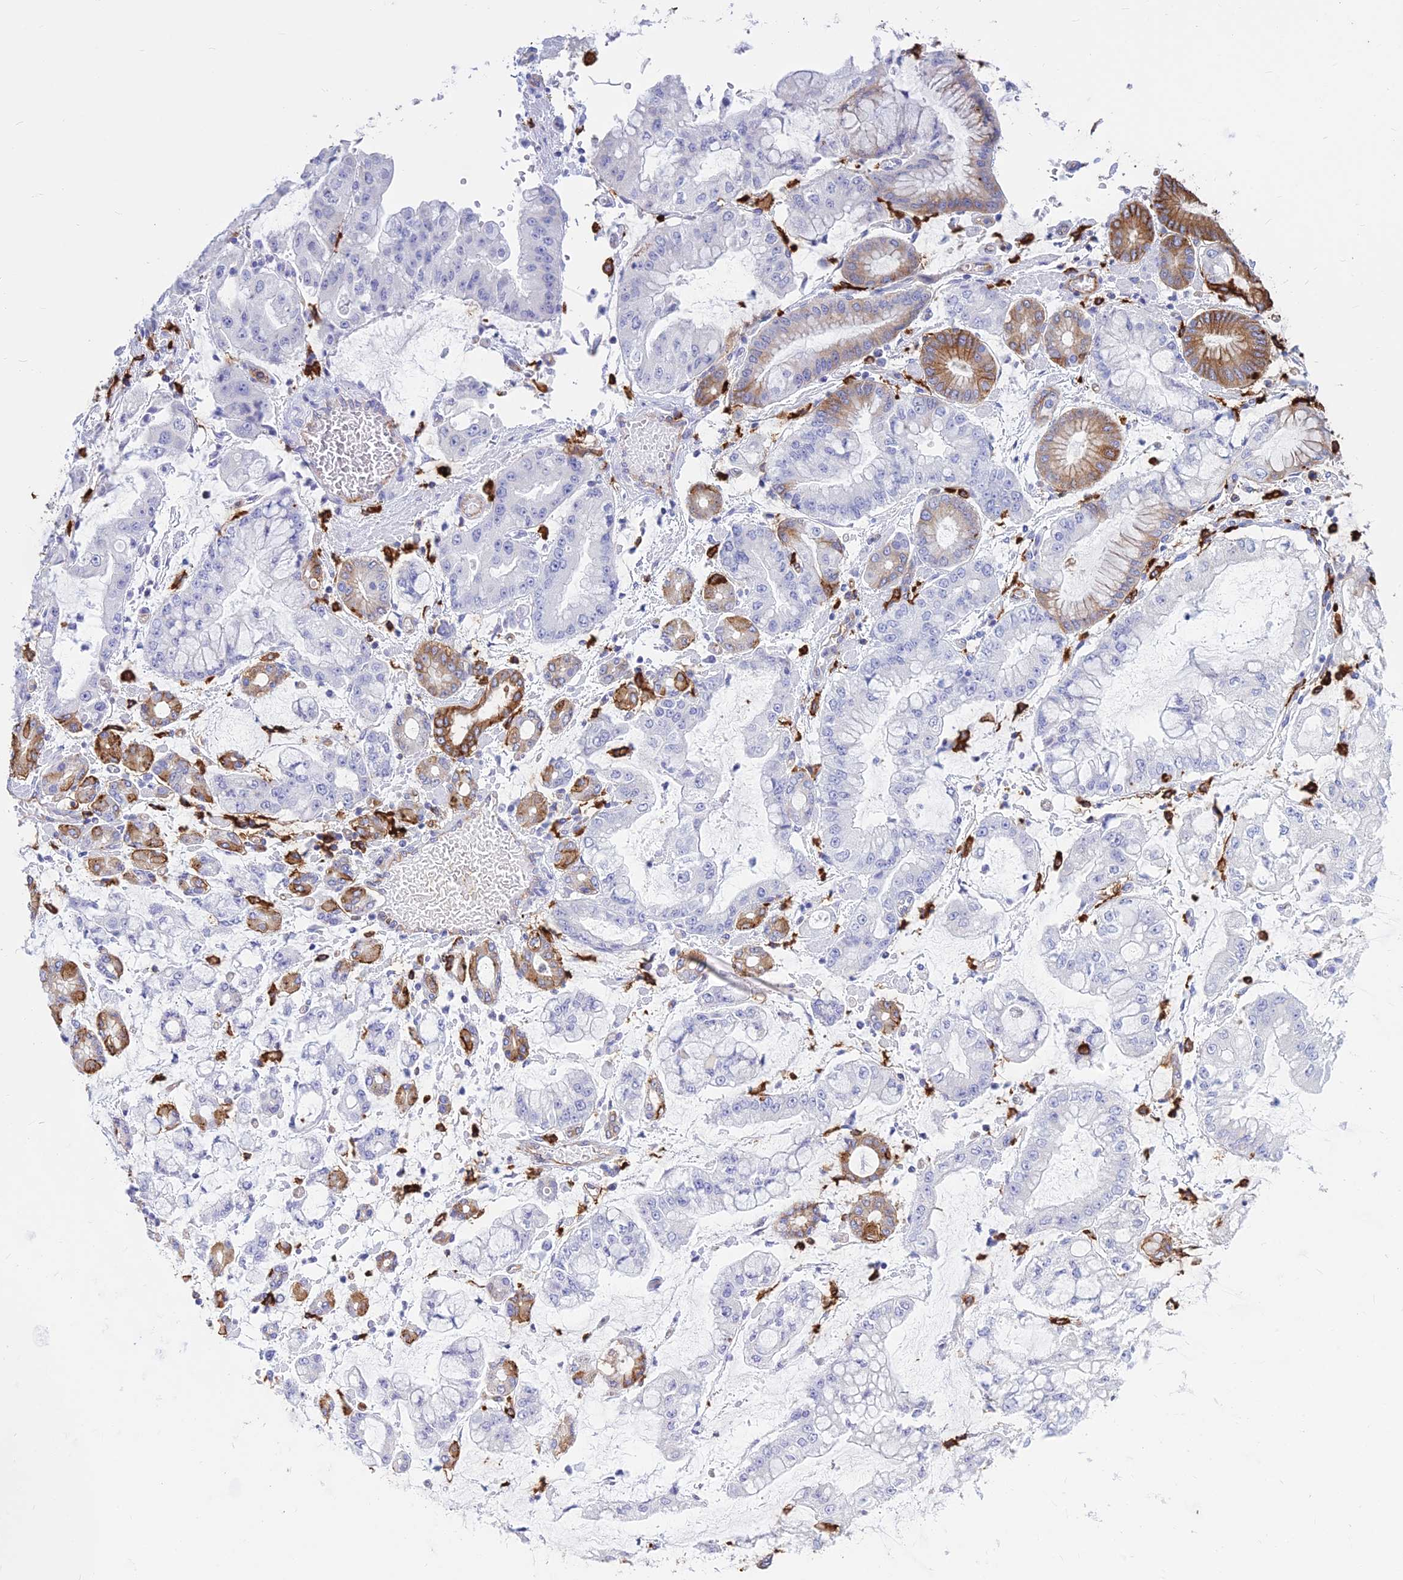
{"staining": {"intensity": "negative", "quantity": "none", "location": "none"}, "tissue": "stomach cancer", "cell_type": "Tumor cells", "image_type": "cancer", "snomed": [{"axis": "morphology", "description": "Adenocarcinoma, NOS"}, {"axis": "topography", "description": "Stomach"}], "caption": "Micrograph shows no significant protein positivity in tumor cells of adenocarcinoma (stomach).", "gene": "HLA-DRB1", "patient": {"sex": "male", "age": 76}}